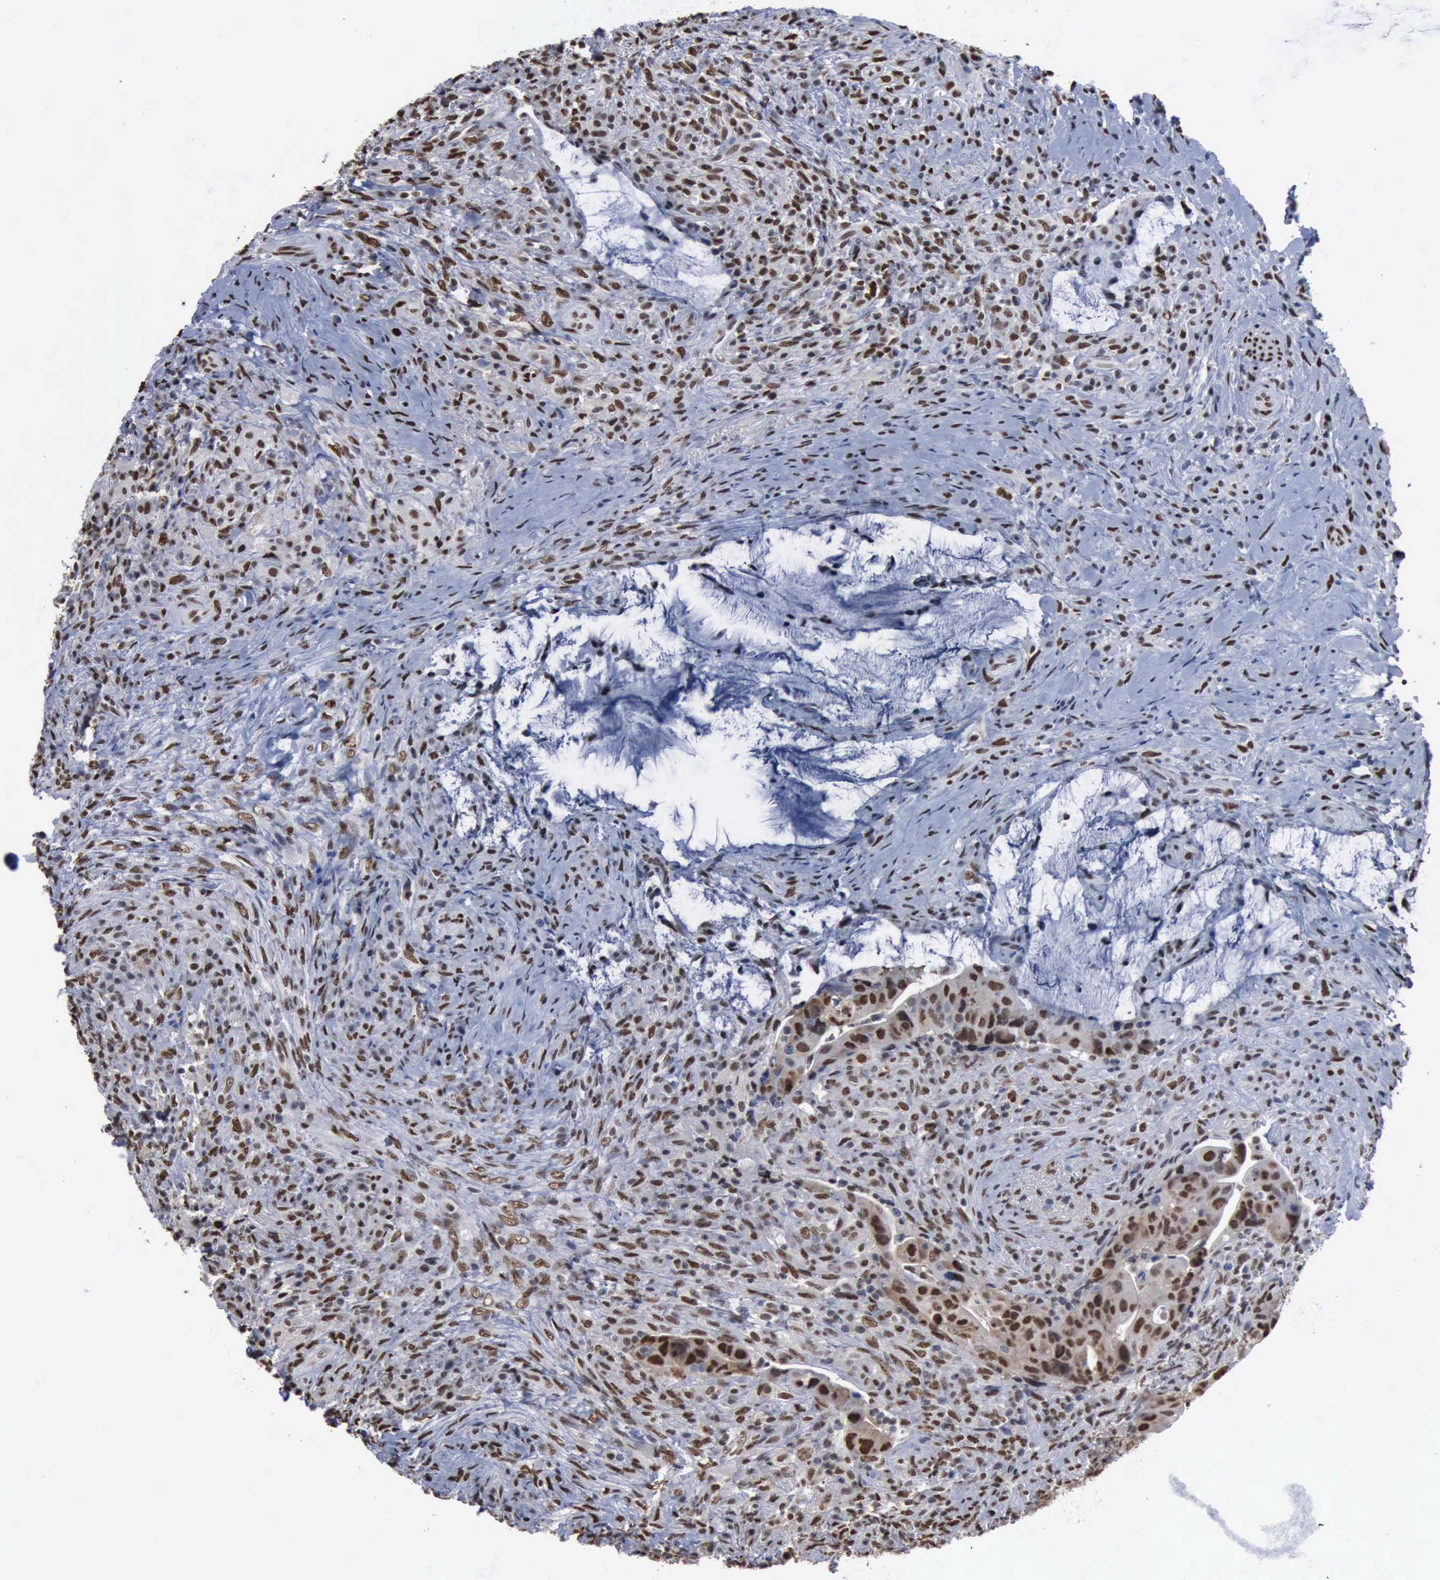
{"staining": {"intensity": "moderate", "quantity": "25%-75%", "location": "nuclear"}, "tissue": "colorectal cancer", "cell_type": "Tumor cells", "image_type": "cancer", "snomed": [{"axis": "morphology", "description": "Adenocarcinoma, NOS"}, {"axis": "topography", "description": "Rectum"}], "caption": "IHC (DAB) staining of adenocarcinoma (colorectal) shows moderate nuclear protein positivity in approximately 25%-75% of tumor cells.", "gene": "PCNA", "patient": {"sex": "female", "age": 71}}